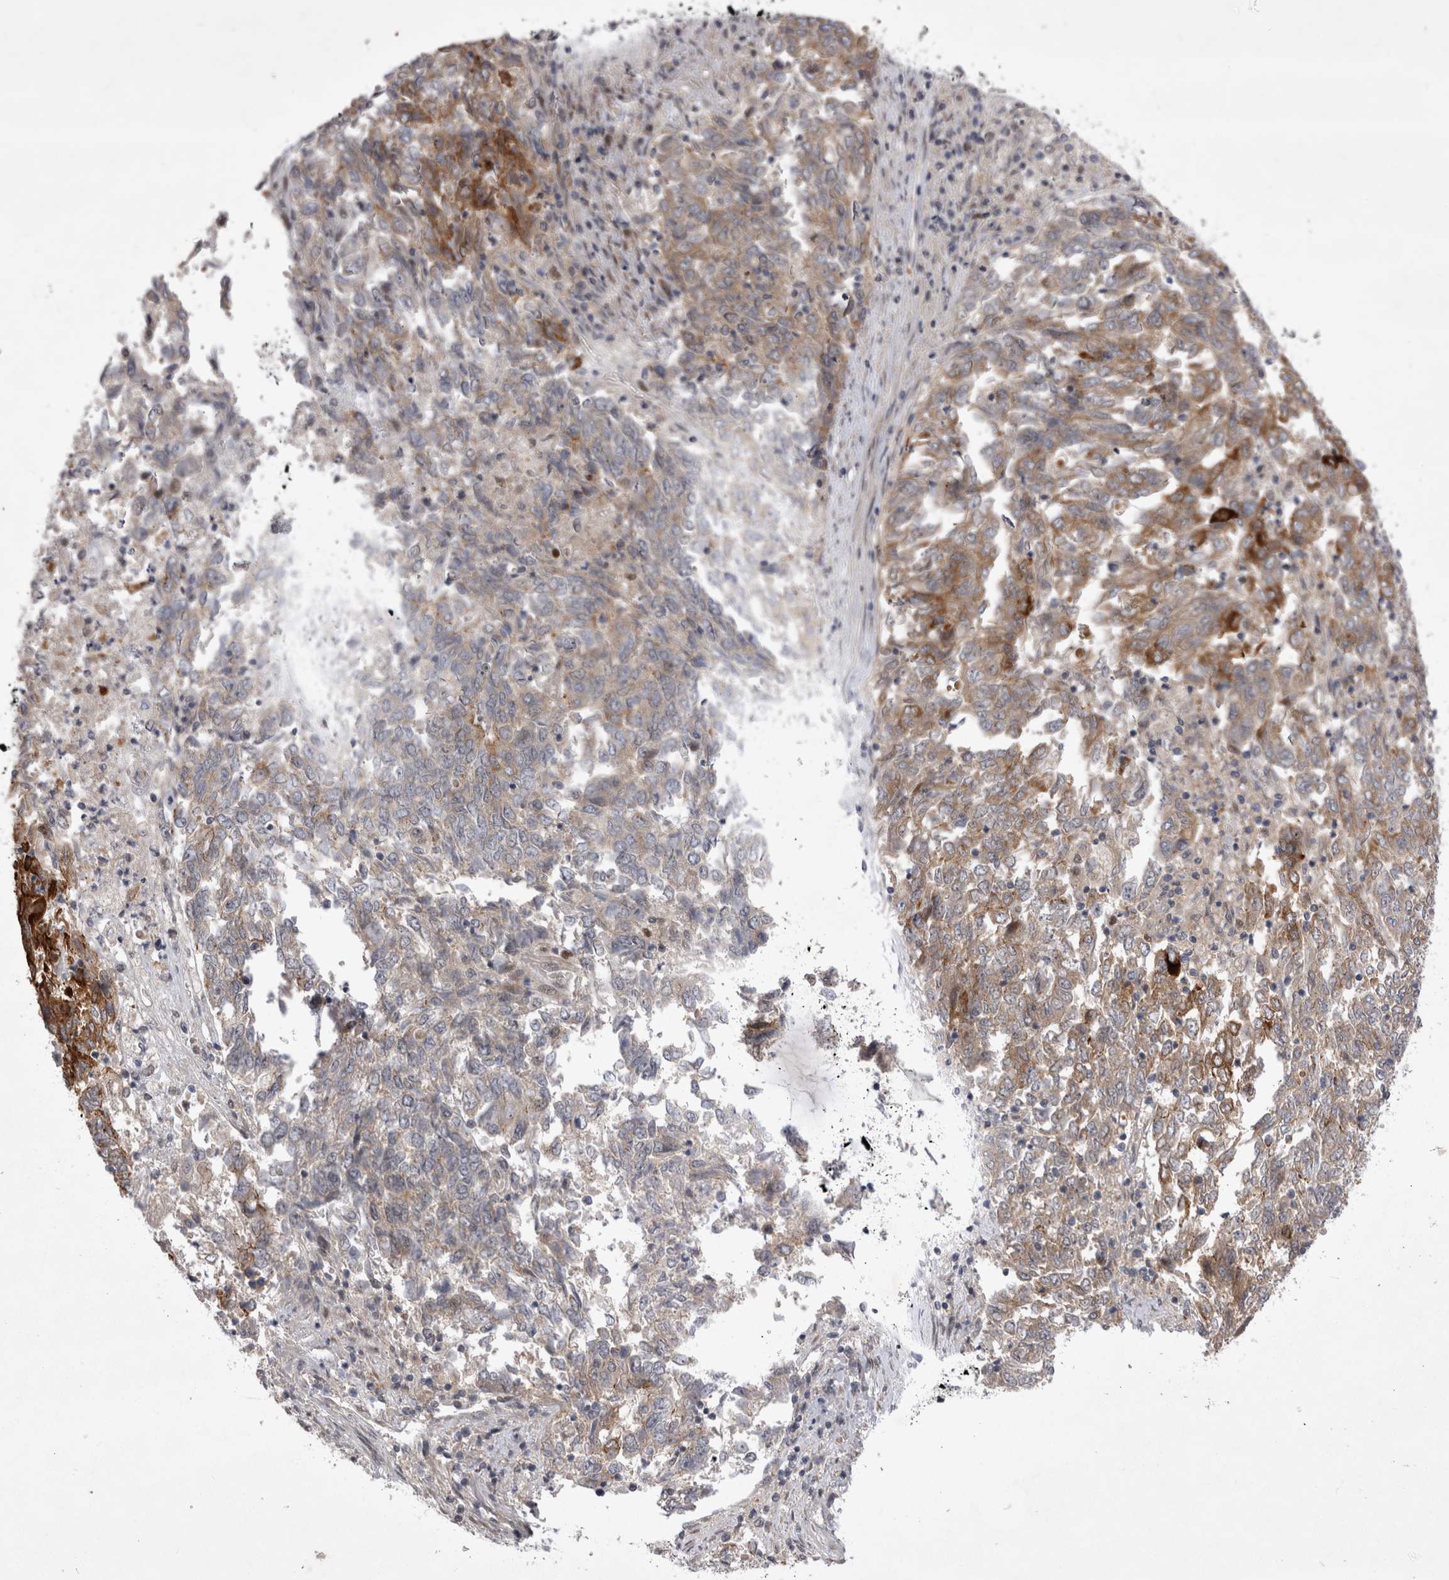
{"staining": {"intensity": "moderate", "quantity": "25%-75%", "location": "cytoplasmic/membranous"}, "tissue": "endometrial cancer", "cell_type": "Tumor cells", "image_type": "cancer", "snomed": [{"axis": "morphology", "description": "Adenocarcinoma, NOS"}, {"axis": "topography", "description": "Endometrium"}], "caption": "IHC image of neoplastic tissue: endometrial adenocarcinoma stained using IHC shows medium levels of moderate protein expression localized specifically in the cytoplasmic/membranous of tumor cells, appearing as a cytoplasmic/membranous brown color.", "gene": "NENF", "patient": {"sex": "female", "age": 80}}